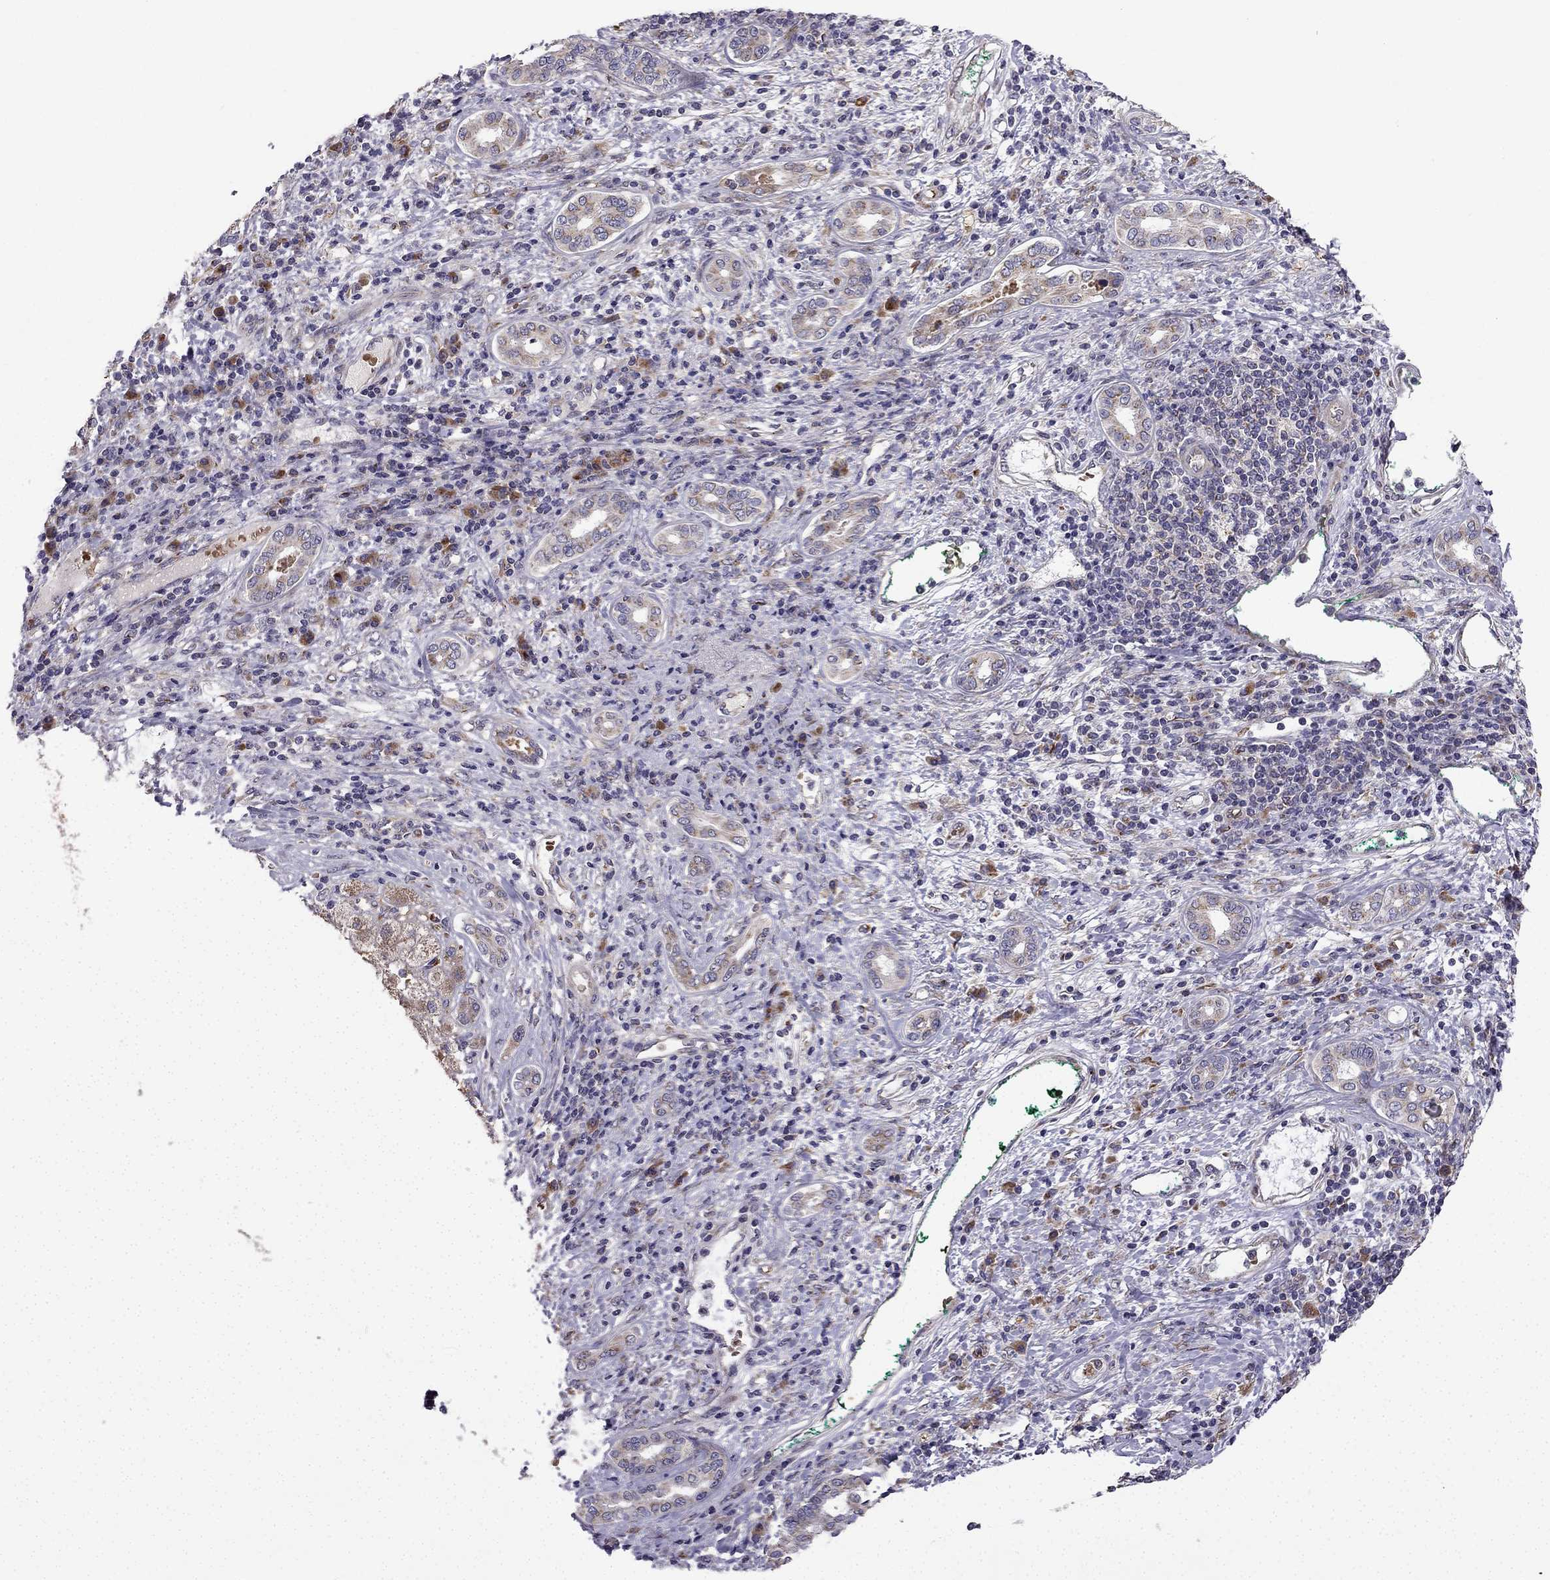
{"staining": {"intensity": "strong", "quantity": "25%-75%", "location": "cytoplasmic/membranous"}, "tissue": "liver cancer", "cell_type": "Tumor cells", "image_type": "cancer", "snomed": [{"axis": "morphology", "description": "Carcinoma, Hepatocellular, NOS"}, {"axis": "topography", "description": "Liver"}], "caption": "The micrograph shows staining of liver hepatocellular carcinoma, revealing strong cytoplasmic/membranous protein positivity (brown color) within tumor cells.", "gene": "B4GALT7", "patient": {"sex": "male", "age": 65}}